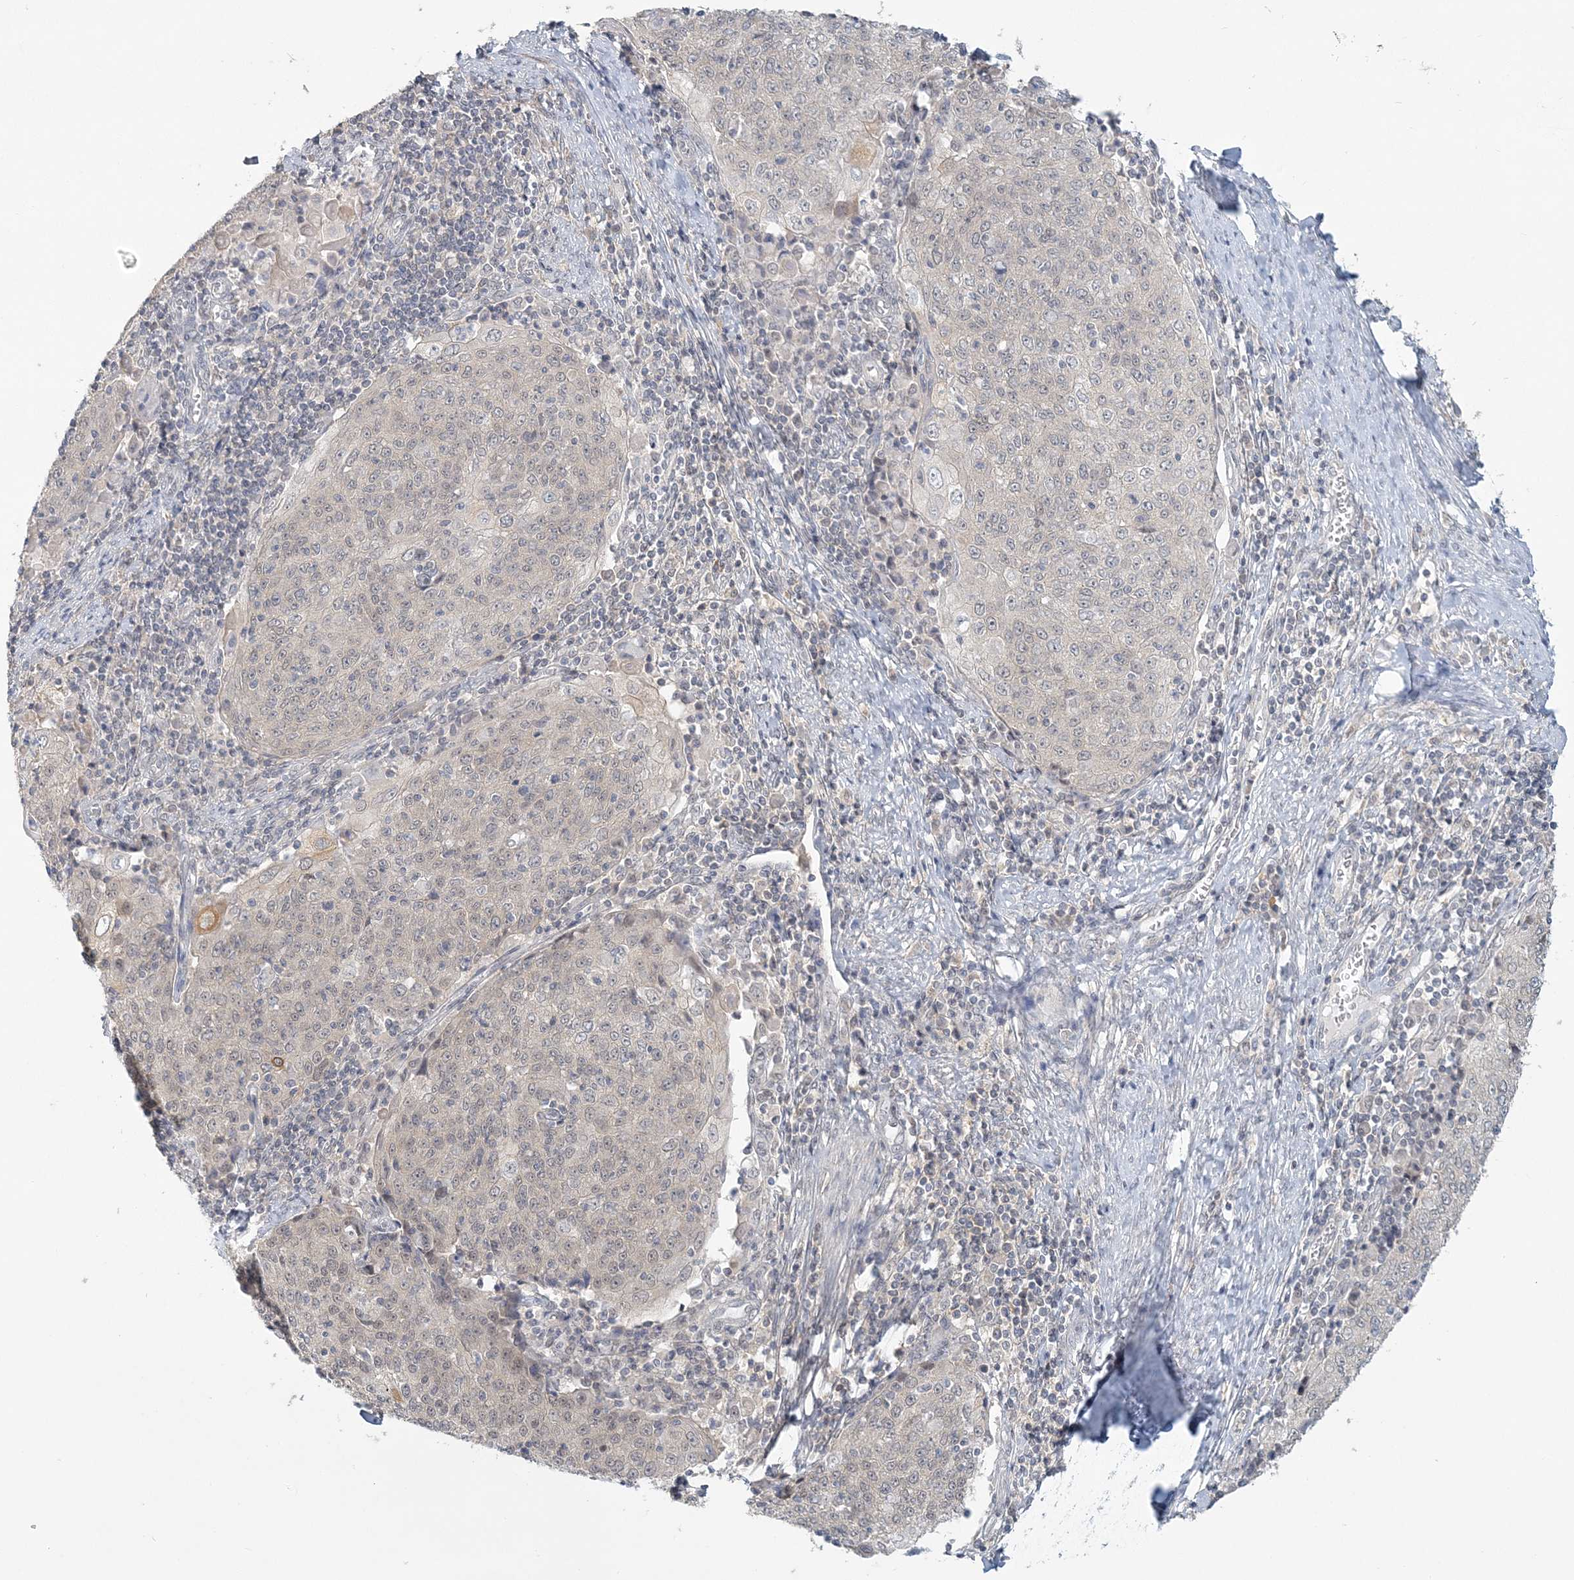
{"staining": {"intensity": "negative", "quantity": "none", "location": "none"}, "tissue": "cervical cancer", "cell_type": "Tumor cells", "image_type": "cancer", "snomed": [{"axis": "morphology", "description": "Squamous cell carcinoma, NOS"}, {"axis": "topography", "description": "Cervix"}], "caption": "This is an immunohistochemistry (IHC) histopathology image of cervical squamous cell carcinoma. There is no expression in tumor cells.", "gene": "ANKS1A", "patient": {"sex": "female", "age": 48}}